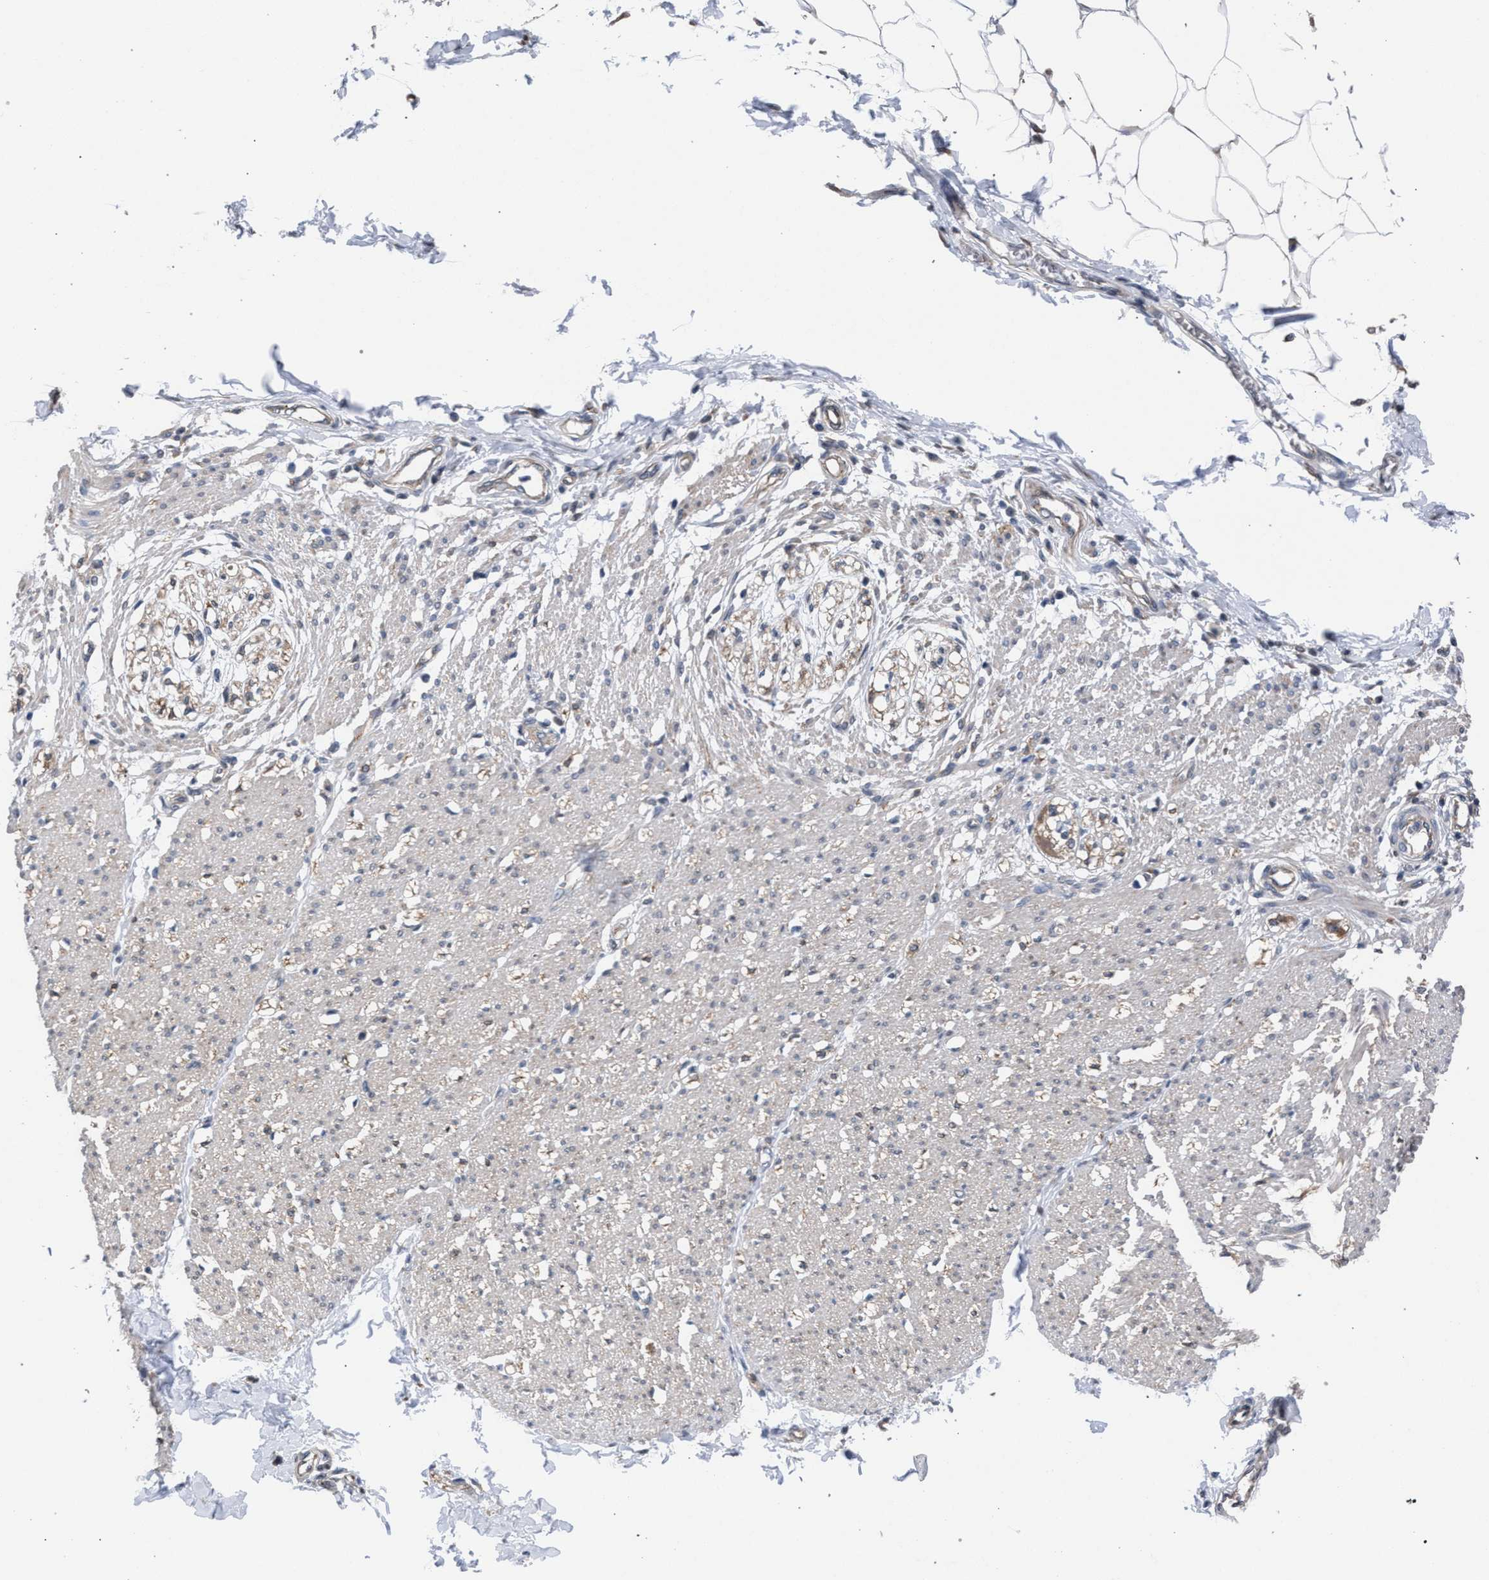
{"staining": {"intensity": "weak", "quantity": "25%-75%", "location": "cytoplasmic/membranous"}, "tissue": "smooth muscle", "cell_type": "Smooth muscle cells", "image_type": "normal", "snomed": [{"axis": "morphology", "description": "Normal tissue, NOS"}, {"axis": "morphology", "description": "Adenocarcinoma, NOS"}, {"axis": "topography", "description": "Colon"}, {"axis": "topography", "description": "Peripheral nerve tissue"}], "caption": "Benign smooth muscle was stained to show a protein in brown. There is low levels of weak cytoplasmic/membranous positivity in about 25%-75% of smooth muscle cells.", "gene": "ARPC5L", "patient": {"sex": "male", "age": 14}}